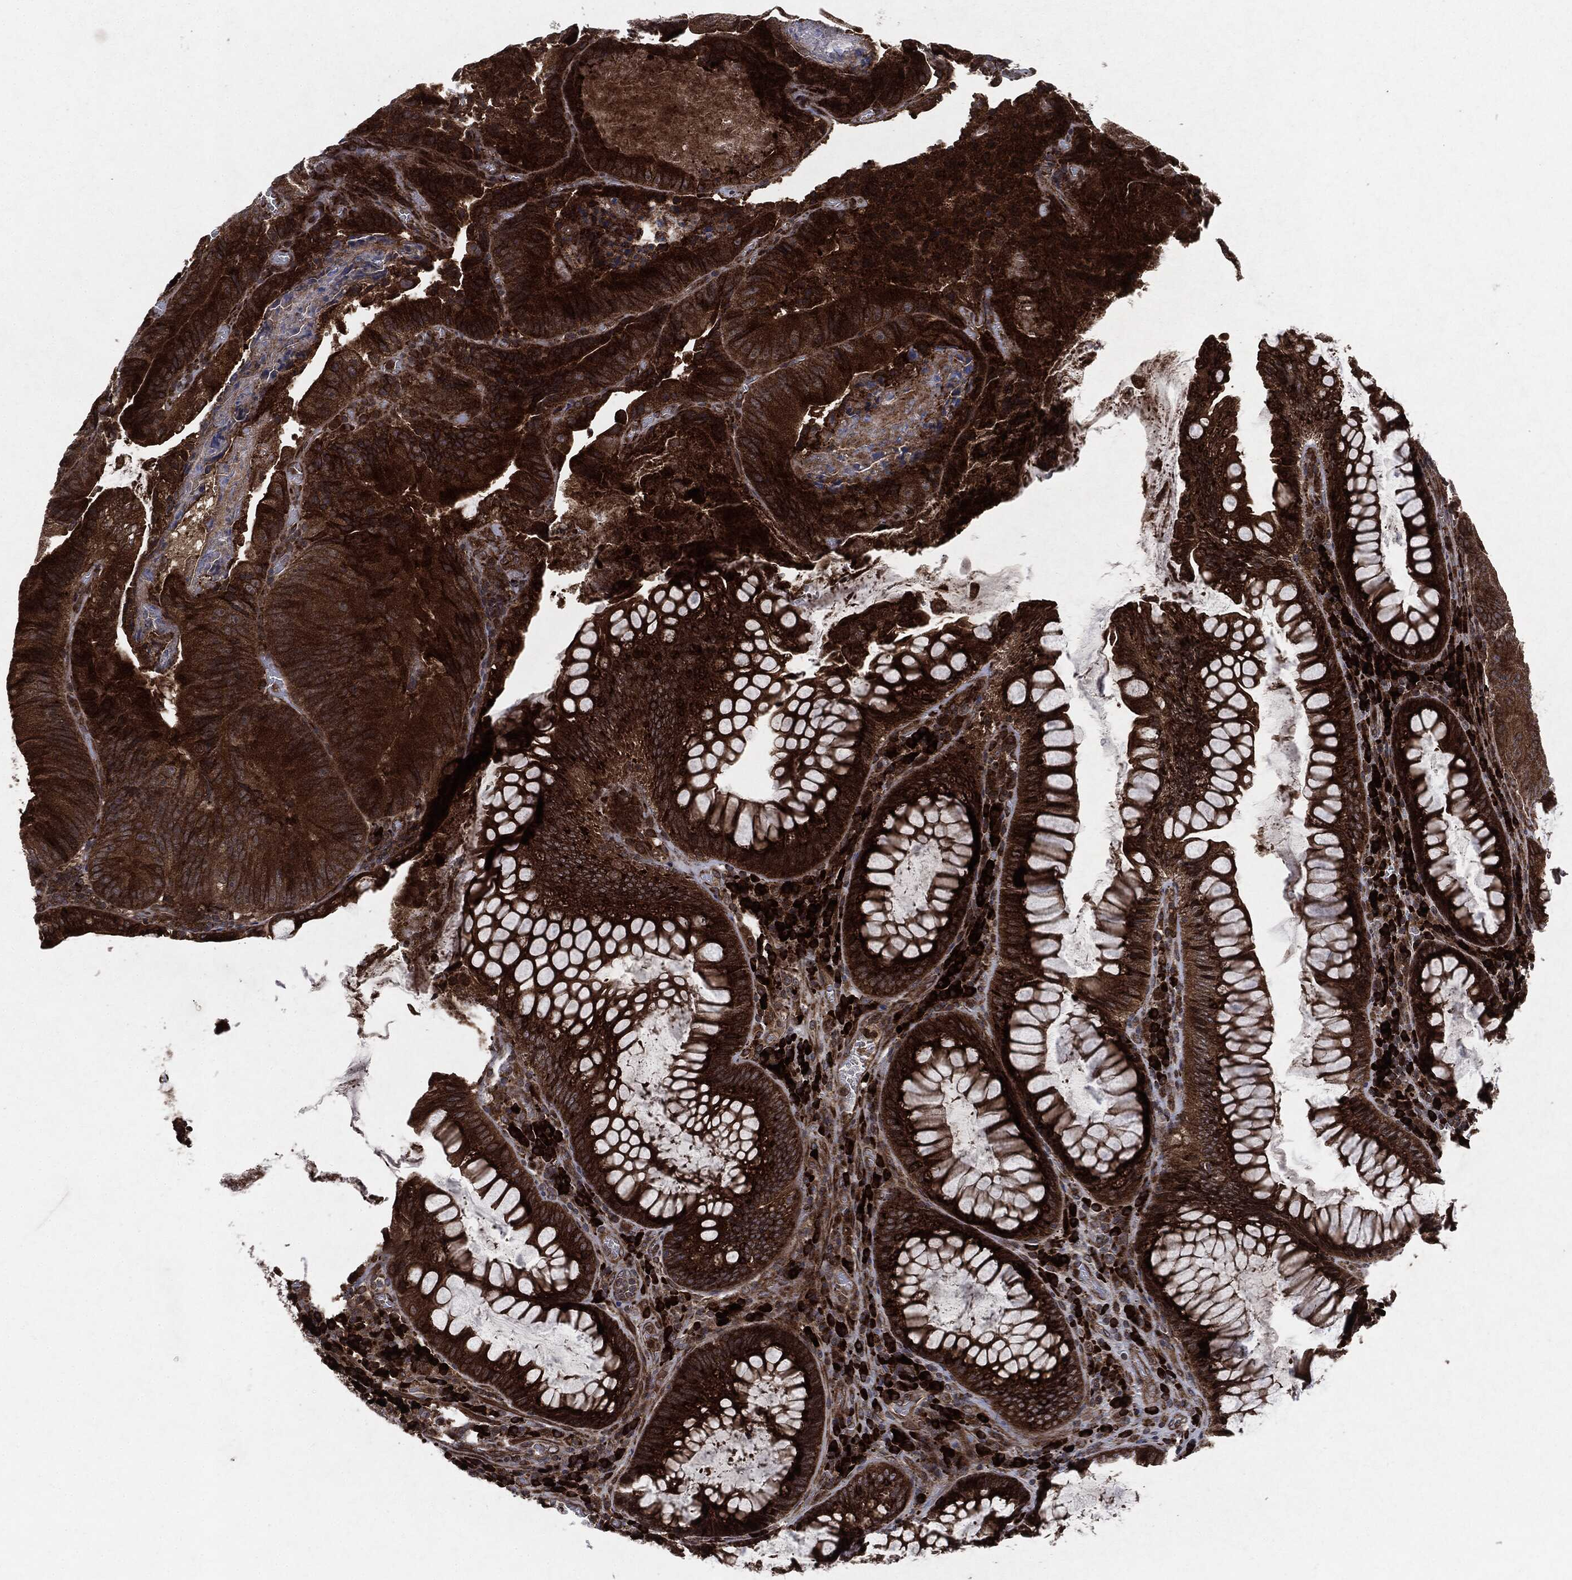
{"staining": {"intensity": "strong", "quantity": "25%-75%", "location": "cytoplasmic/membranous"}, "tissue": "colorectal cancer", "cell_type": "Tumor cells", "image_type": "cancer", "snomed": [{"axis": "morphology", "description": "Adenocarcinoma, NOS"}, {"axis": "topography", "description": "Colon"}], "caption": "The immunohistochemical stain shows strong cytoplasmic/membranous positivity in tumor cells of colorectal cancer (adenocarcinoma) tissue.", "gene": "RAF1", "patient": {"sex": "female", "age": 86}}